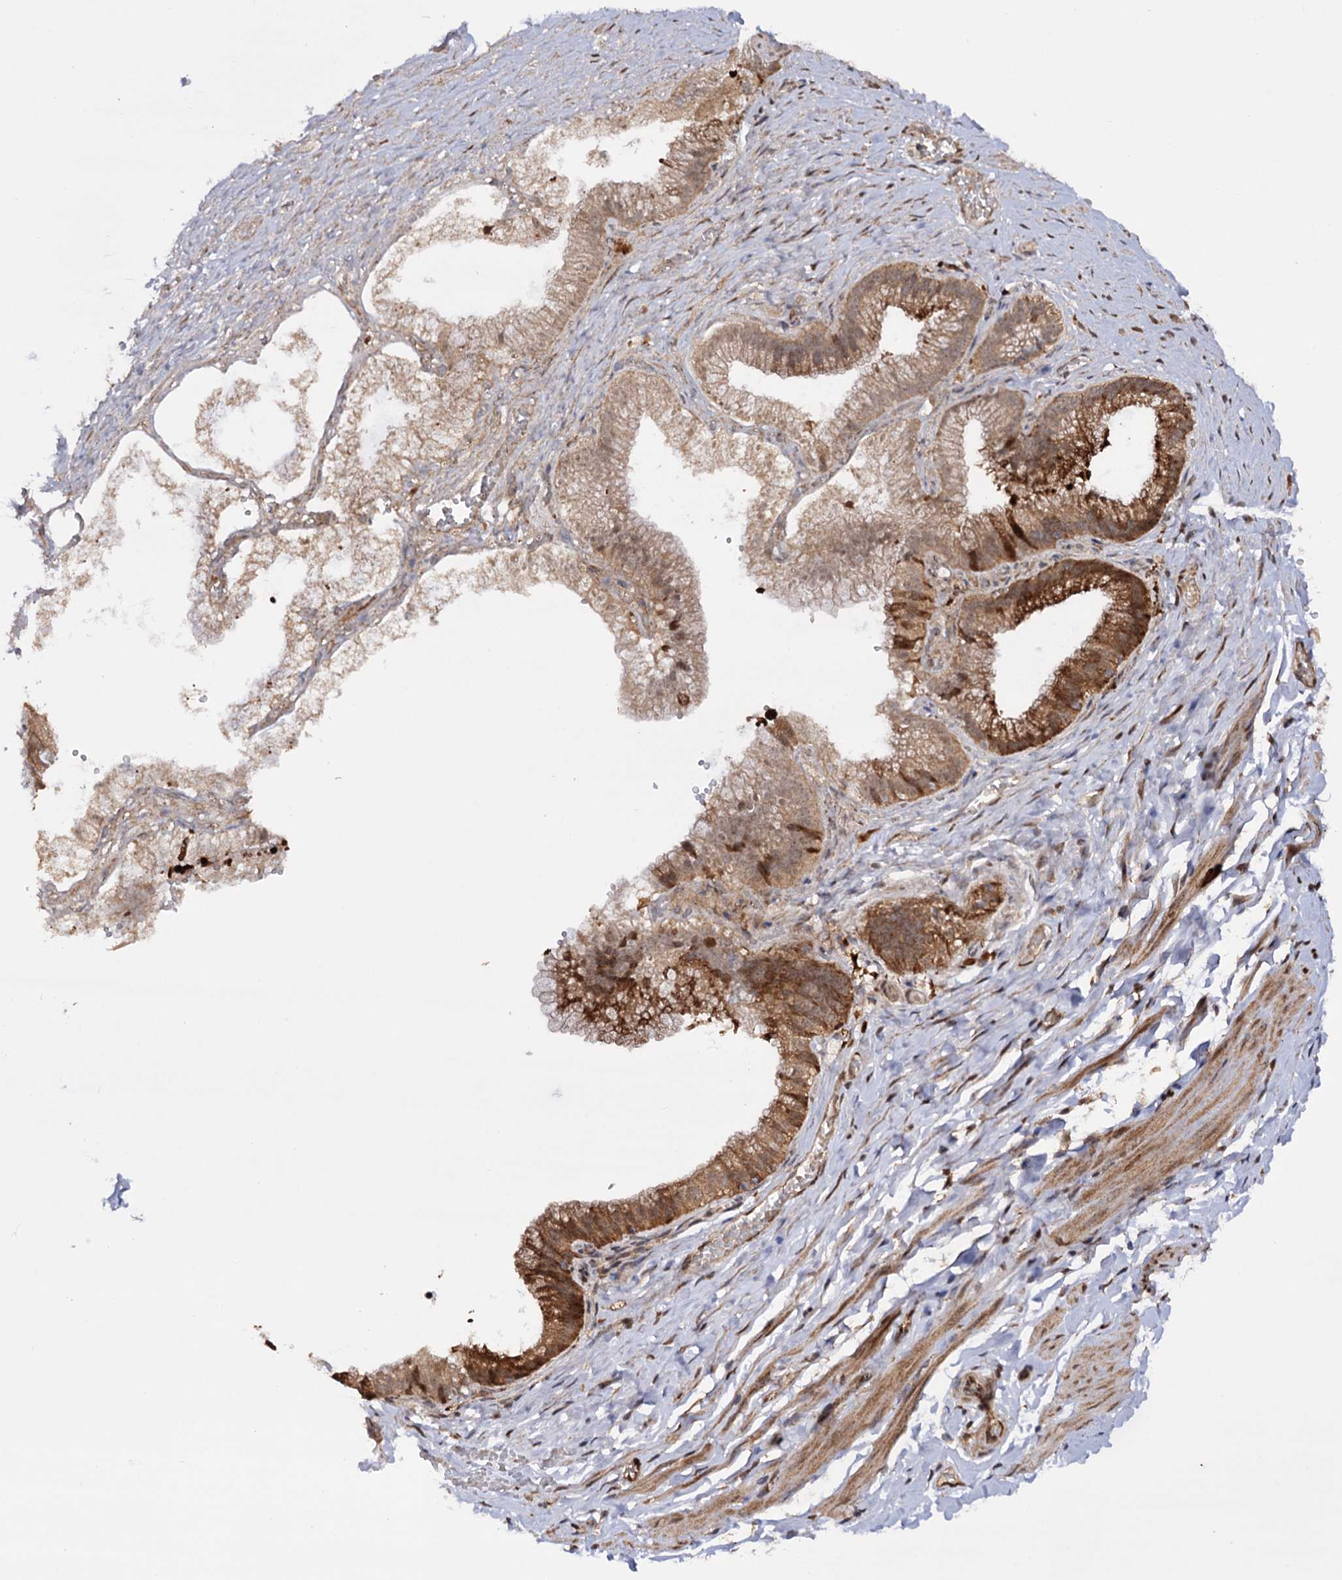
{"staining": {"intensity": "moderate", "quantity": ">75%", "location": "nuclear"}, "tissue": "adipose tissue", "cell_type": "Adipocytes", "image_type": "normal", "snomed": [{"axis": "morphology", "description": "Normal tissue, NOS"}, {"axis": "topography", "description": "Gallbladder"}, {"axis": "topography", "description": "Peripheral nerve tissue"}], "caption": "IHC staining of unremarkable adipose tissue, which exhibits medium levels of moderate nuclear expression in approximately >75% of adipocytes indicating moderate nuclear protein expression. The staining was performed using DAB (brown) for protein detection and nuclei were counterstained in hematoxylin (blue).", "gene": "PIGB", "patient": {"sex": "male", "age": 38}}